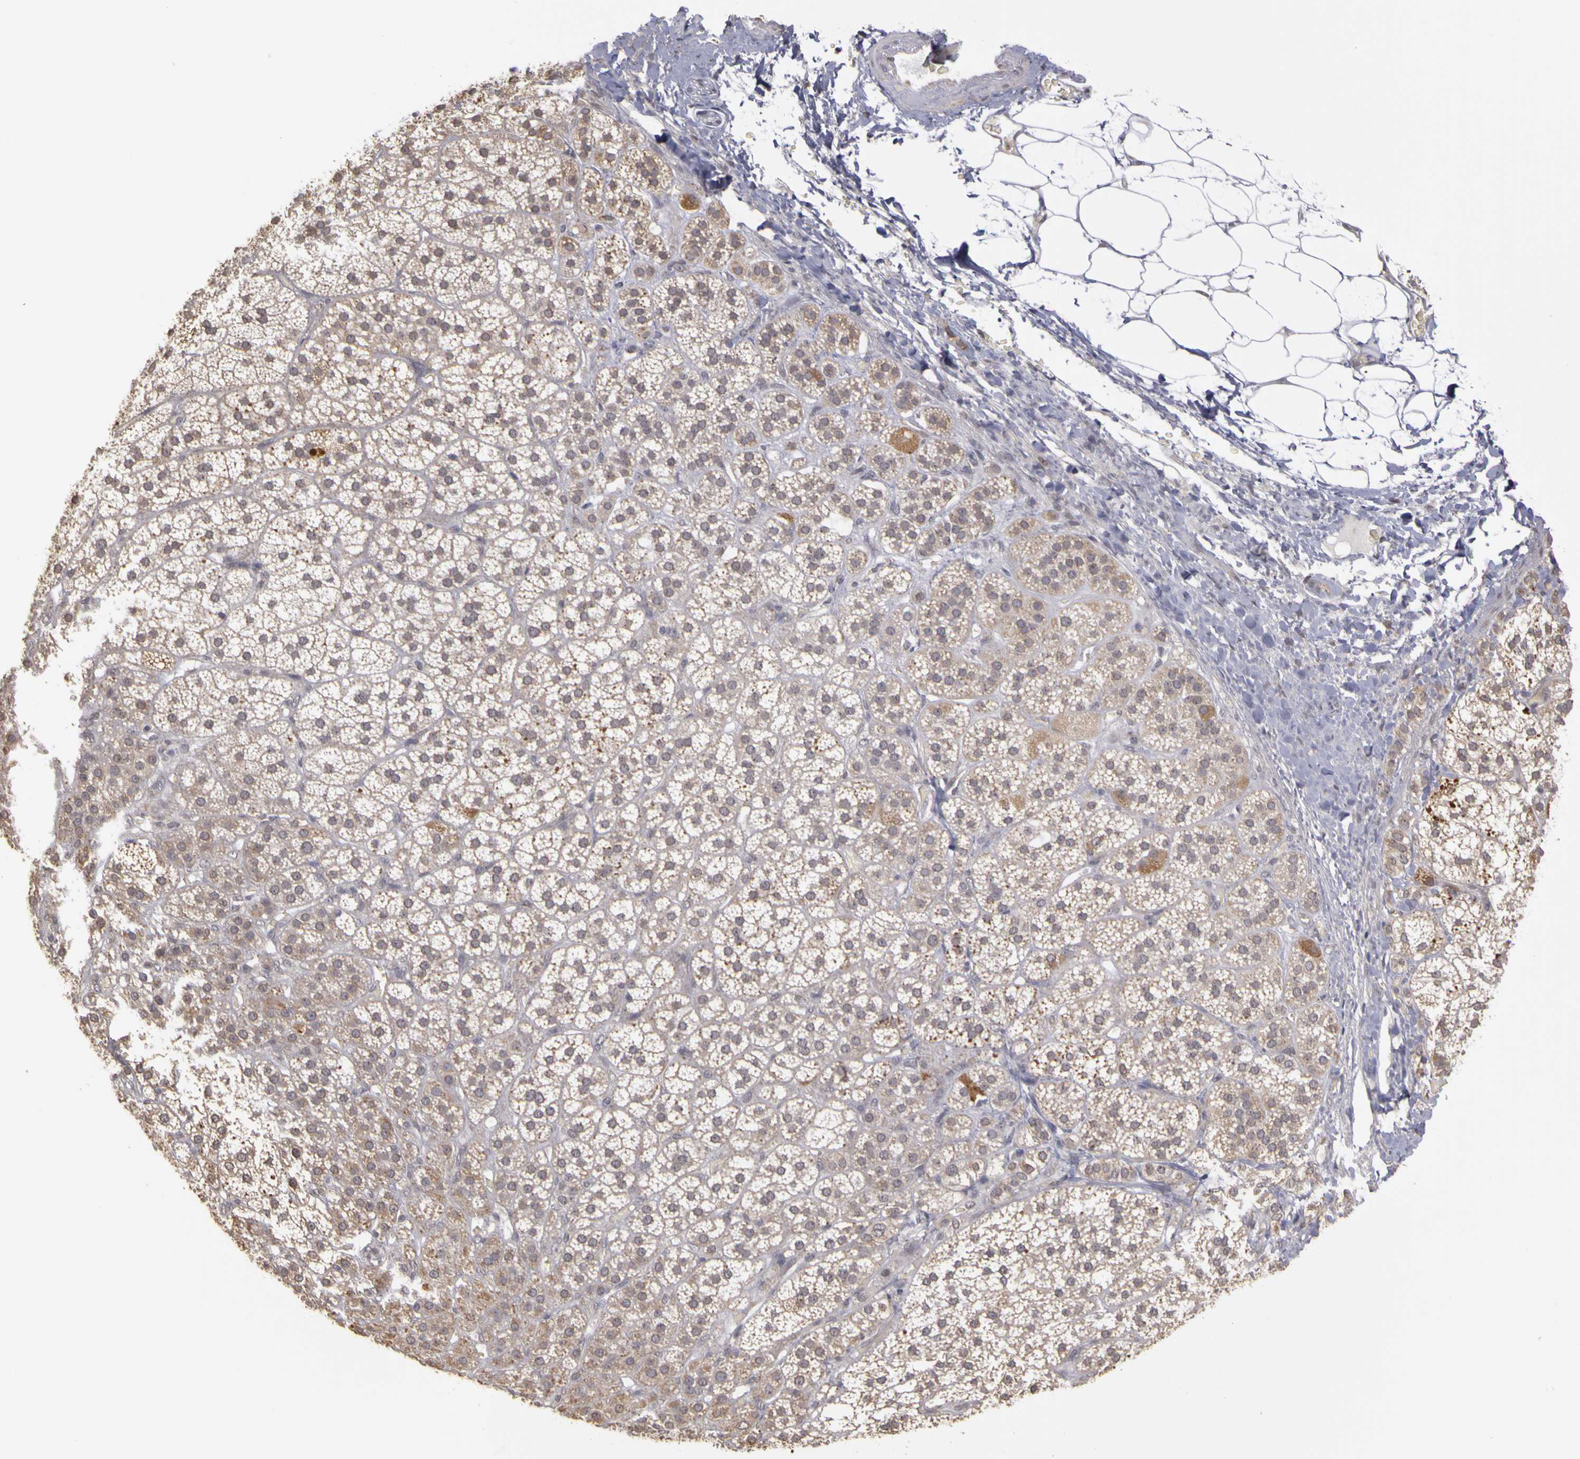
{"staining": {"intensity": "weak", "quantity": "25%-75%", "location": "cytoplasmic/membranous"}, "tissue": "adrenal gland", "cell_type": "Glandular cells", "image_type": "normal", "snomed": [{"axis": "morphology", "description": "Normal tissue, NOS"}, {"axis": "topography", "description": "Adrenal gland"}], "caption": "DAB (3,3'-diaminobenzidine) immunohistochemical staining of unremarkable human adrenal gland reveals weak cytoplasmic/membranous protein expression in about 25%-75% of glandular cells.", "gene": "FRMD7", "patient": {"sex": "female", "age": 60}}